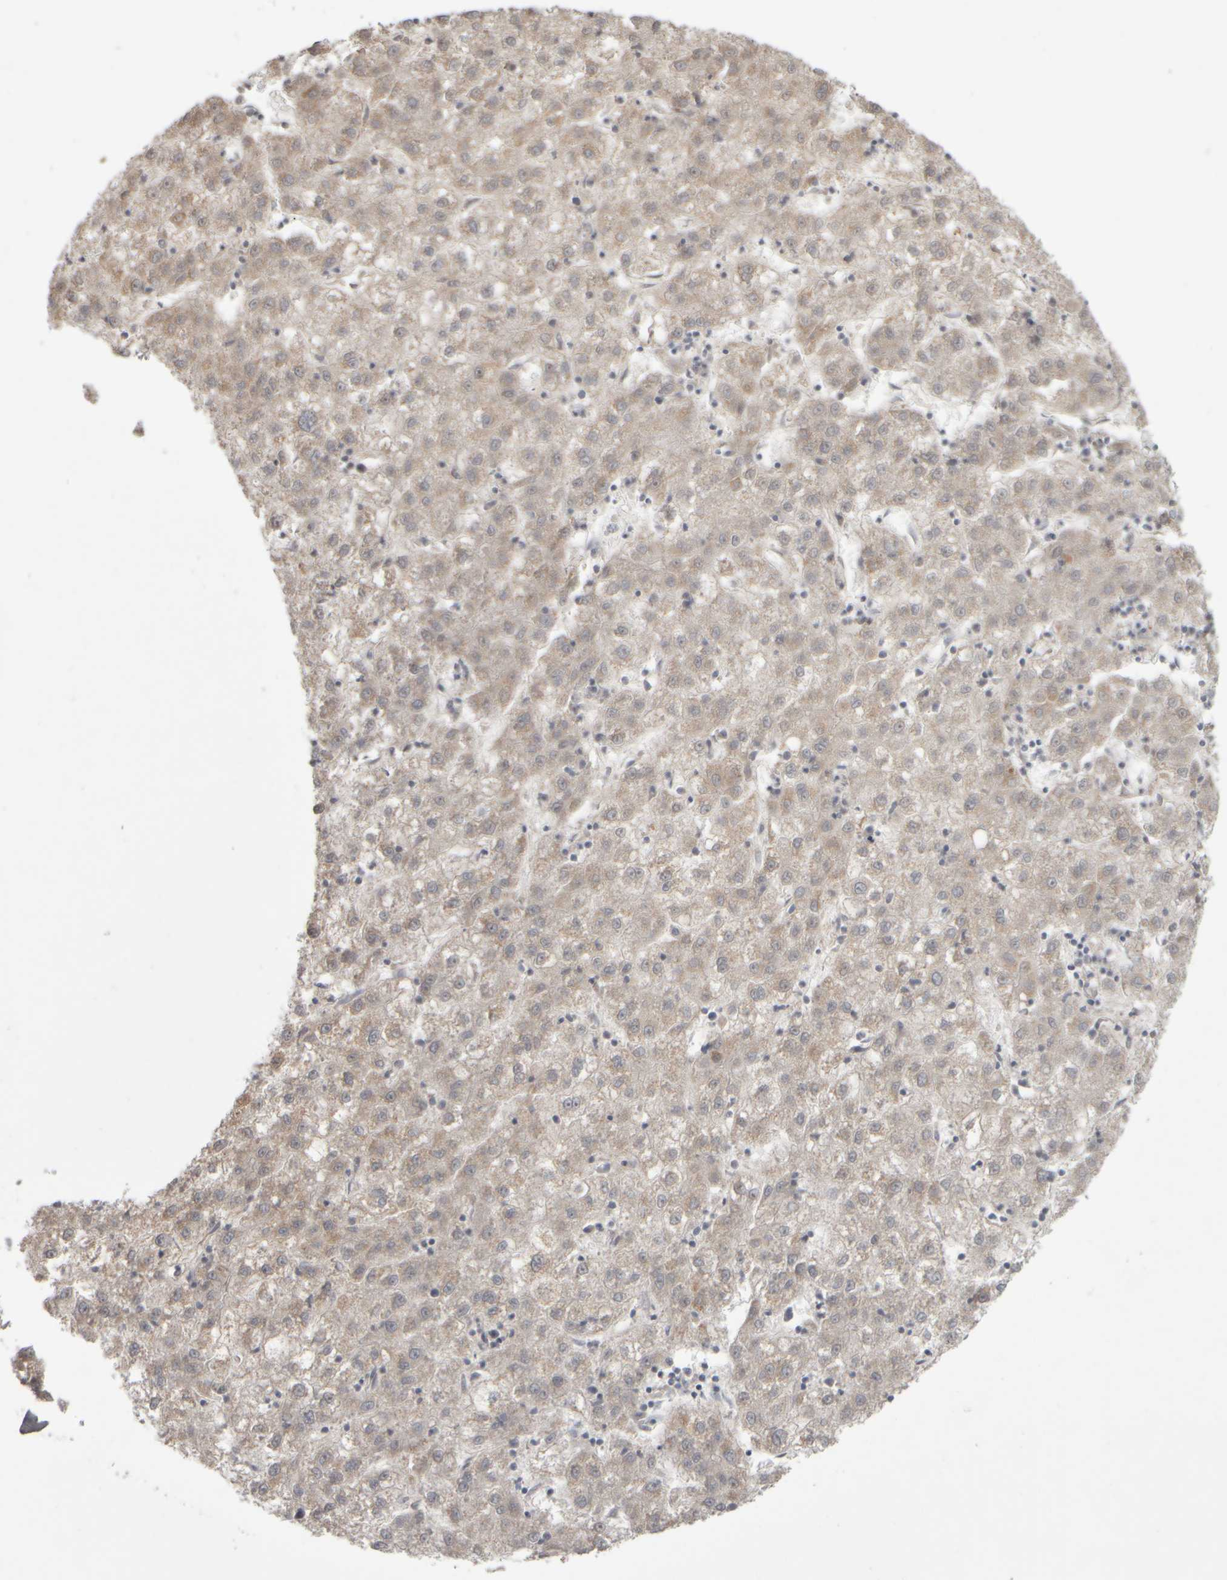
{"staining": {"intensity": "weak", "quantity": ">75%", "location": "cytoplasmic/membranous"}, "tissue": "liver cancer", "cell_type": "Tumor cells", "image_type": "cancer", "snomed": [{"axis": "morphology", "description": "Carcinoma, Hepatocellular, NOS"}, {"axis": "topography", "description": "Liver"}], "caption": "This photomicrograph displays liver cancer stained with IHC to label a protein in brown. The cytoplasmic/membranous of tumor cells show weak positivity for the protein. Nuclei are counter-stained blue.", "gene": "SCO1", "patient": {"sex": "male", "age": 72}}